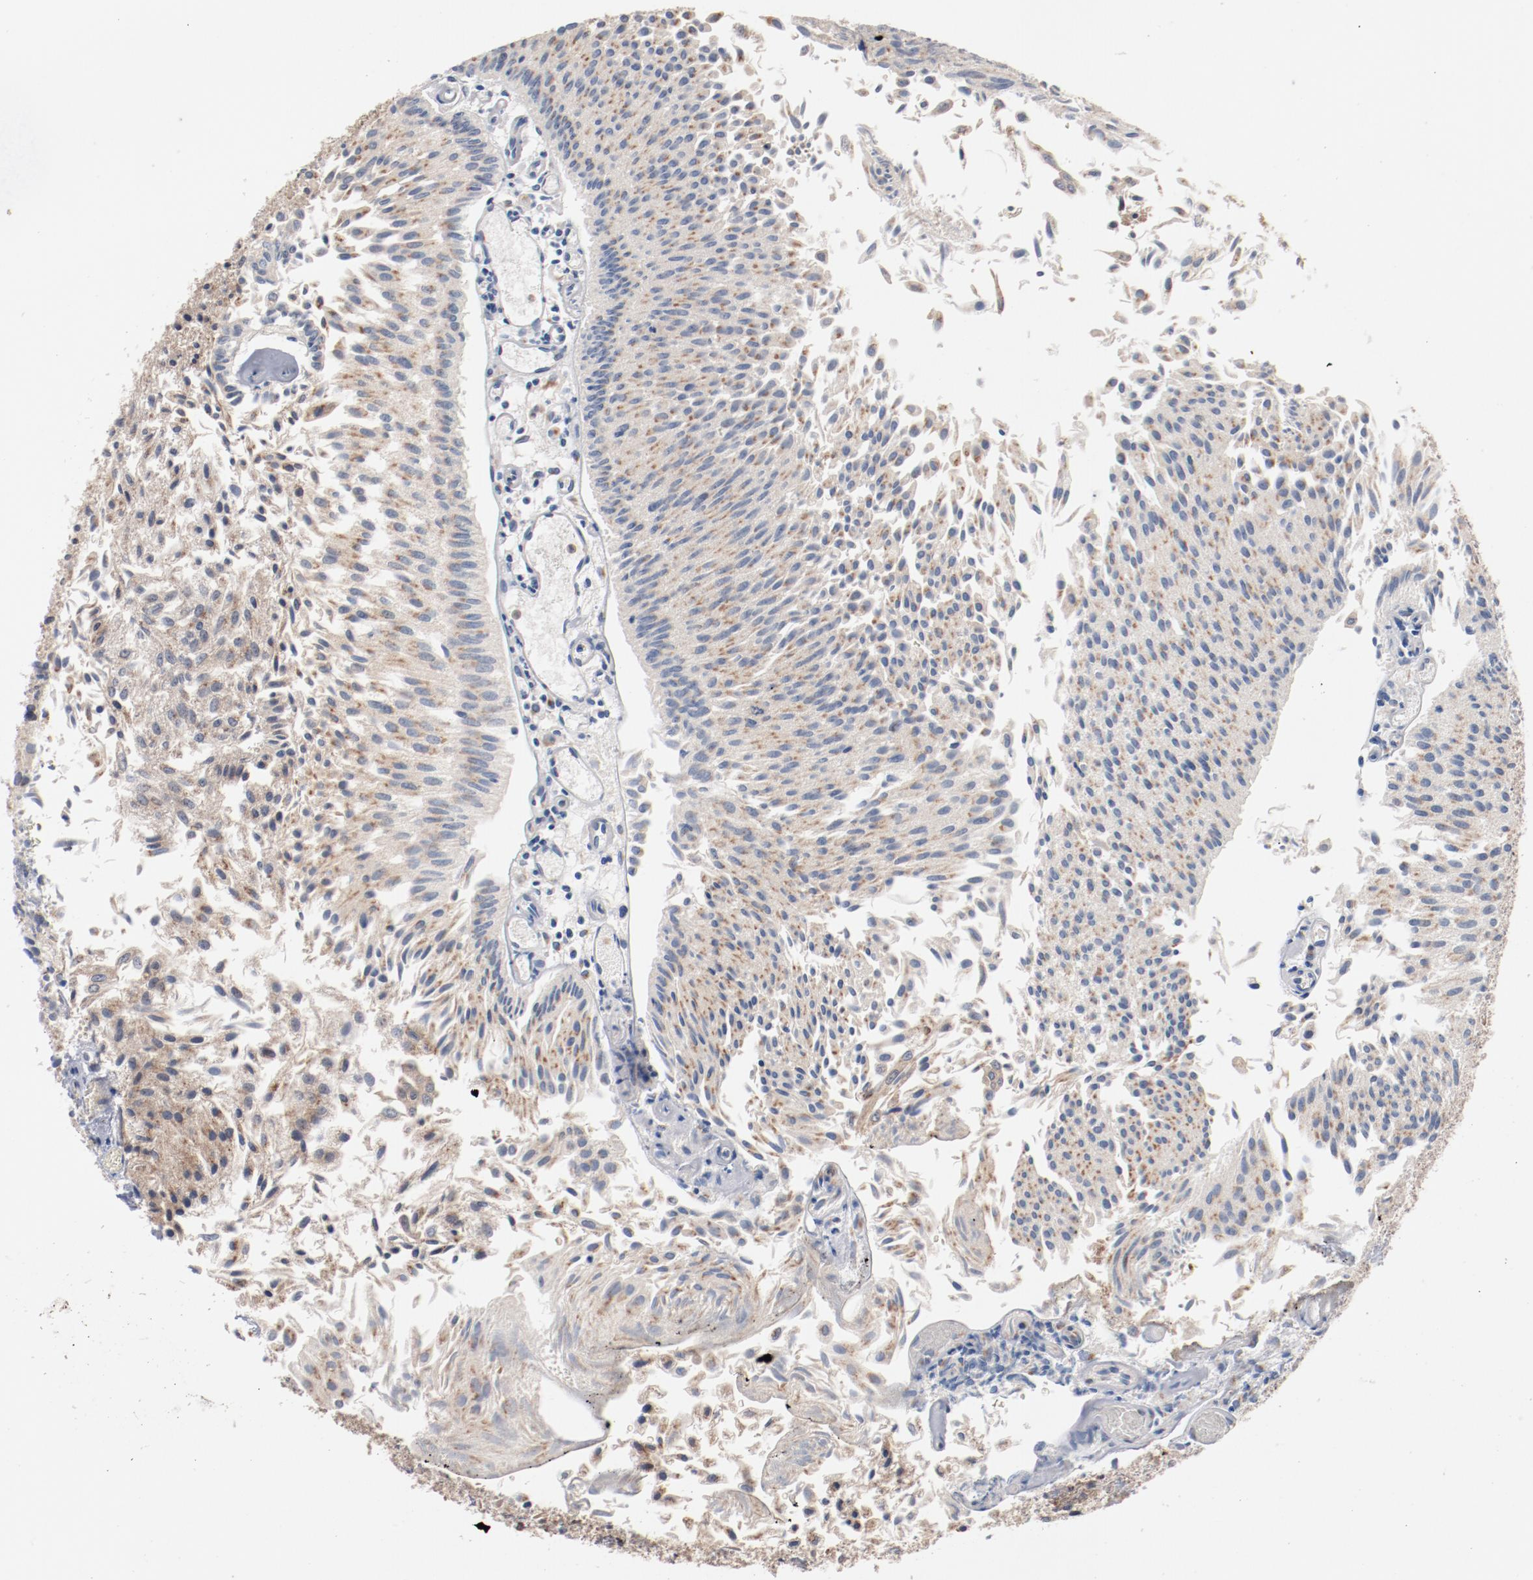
{"staining": {"intensity": "weak", "quantity": ">75%", "location": "cytoplasmic/membranous"}, "tissue": "urothelial cancer", "cell_type": "Tumor cells", "image_type": "cancer", "snomed": [{"axis": "morphology", "description": "Urothelial carcinoma, Low grade"}, {"axis": "topography", "description": "Urinary bladder"}], "caption": "A low amount of weak cytoplasmic/membranous positivity is seen in about >75% of tumor cells in urothelial cancer tissue.", "gene": "RNASE11", "patient": {"sex": "male", "age": 86}}